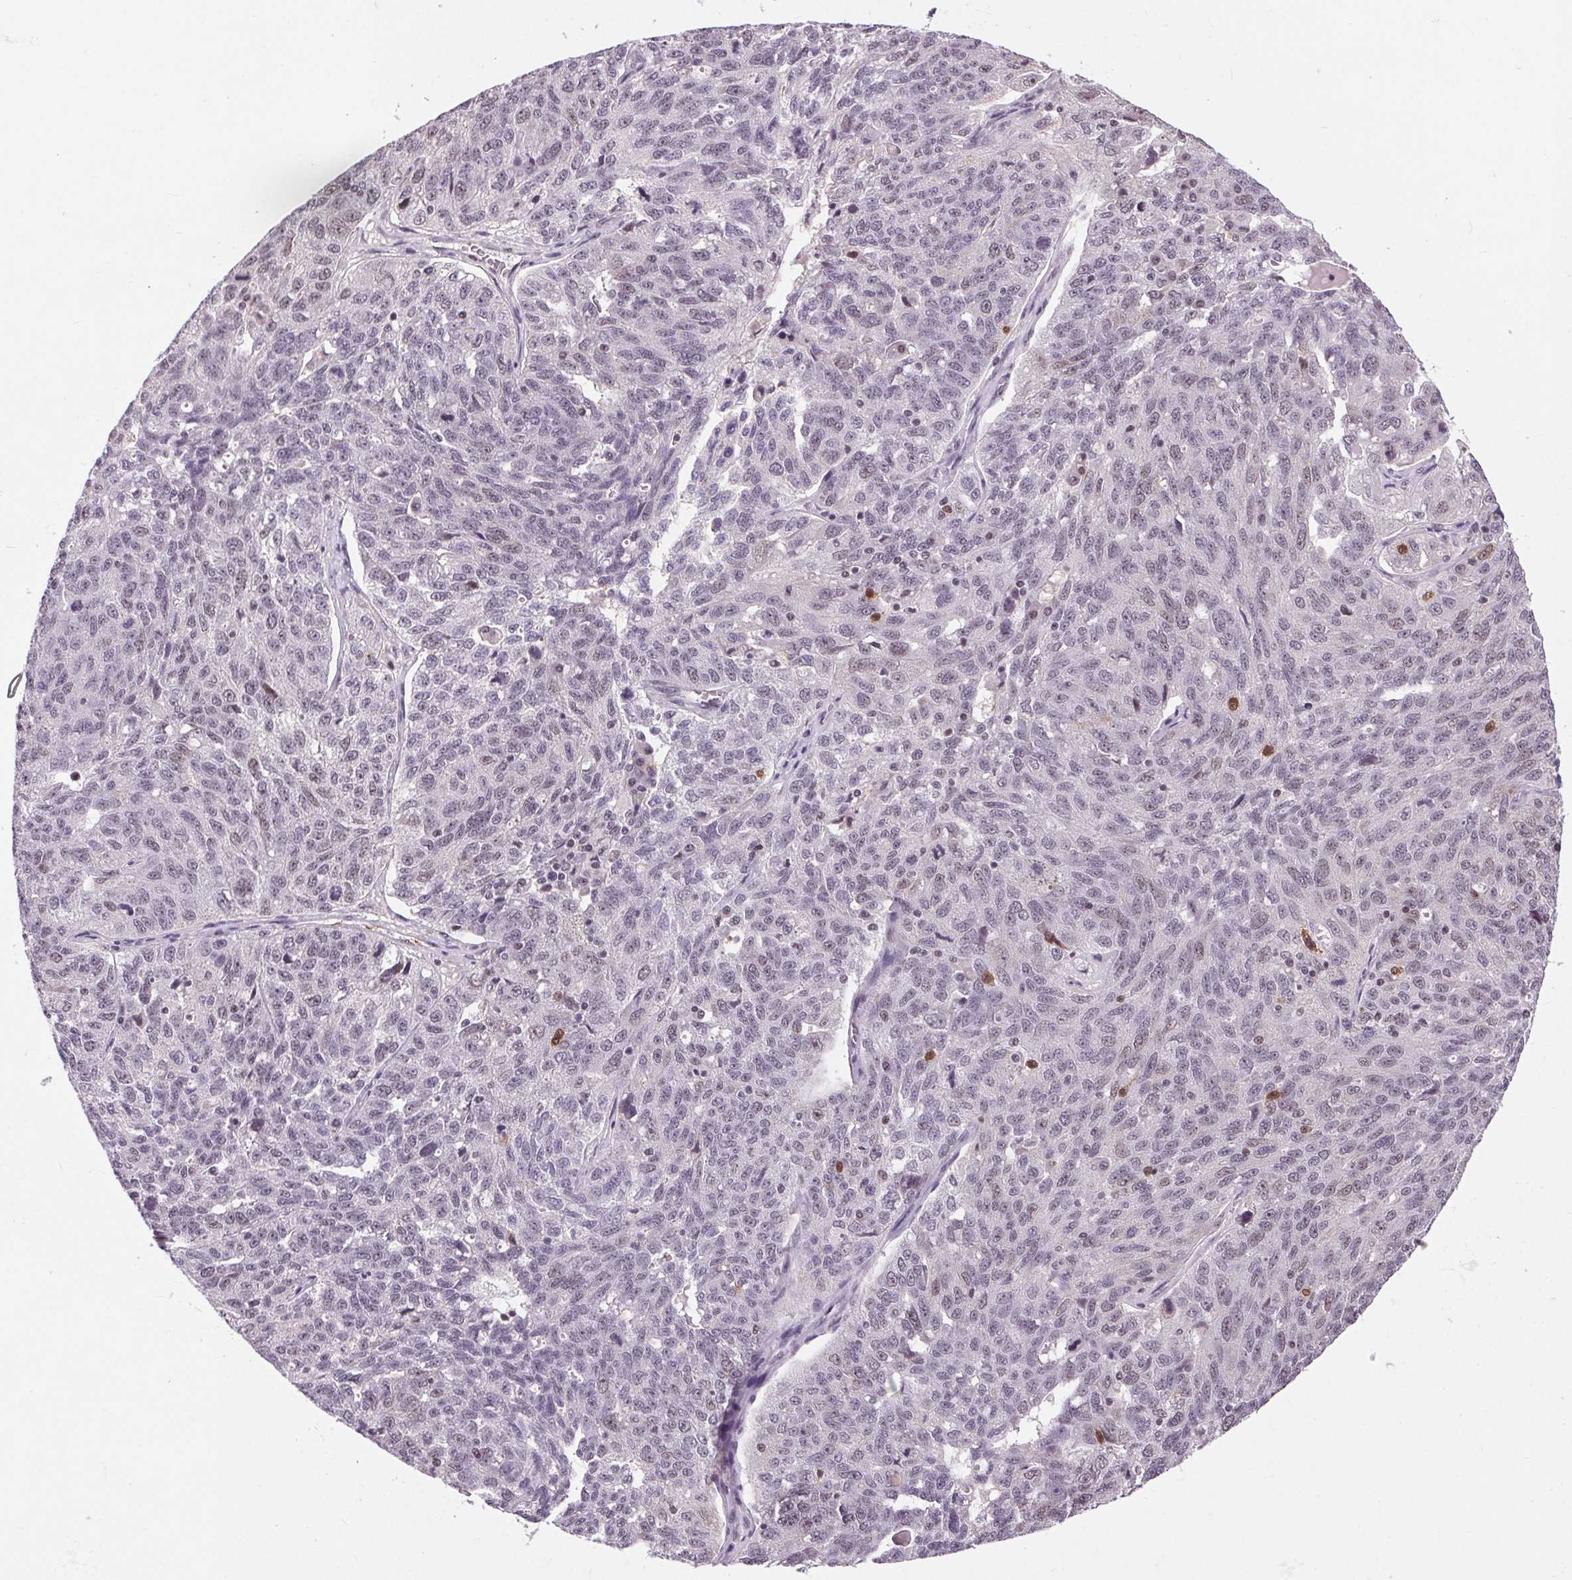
{"staining": {"intensity": "negative", "quantity": "none", "location": "none"}, "tissue": "ovarian cancer", "cell_type": "Tumor cells", "image_type": "cancer", "snomed": [{"axis": "morphology", "description": "Cystadenocarcinoma, serous, NOS"}, {"axis": "topography", "description": "Ovary"}], "caption": "Immunohistochemical staining of ovarian serous cystadenocarcinoma reveals no significant staining in tumor cells. (DAB immunohistochemistry, high magnification).", "gene": "CD2BP2", "patient": {"sex": "female", "age": 71}}